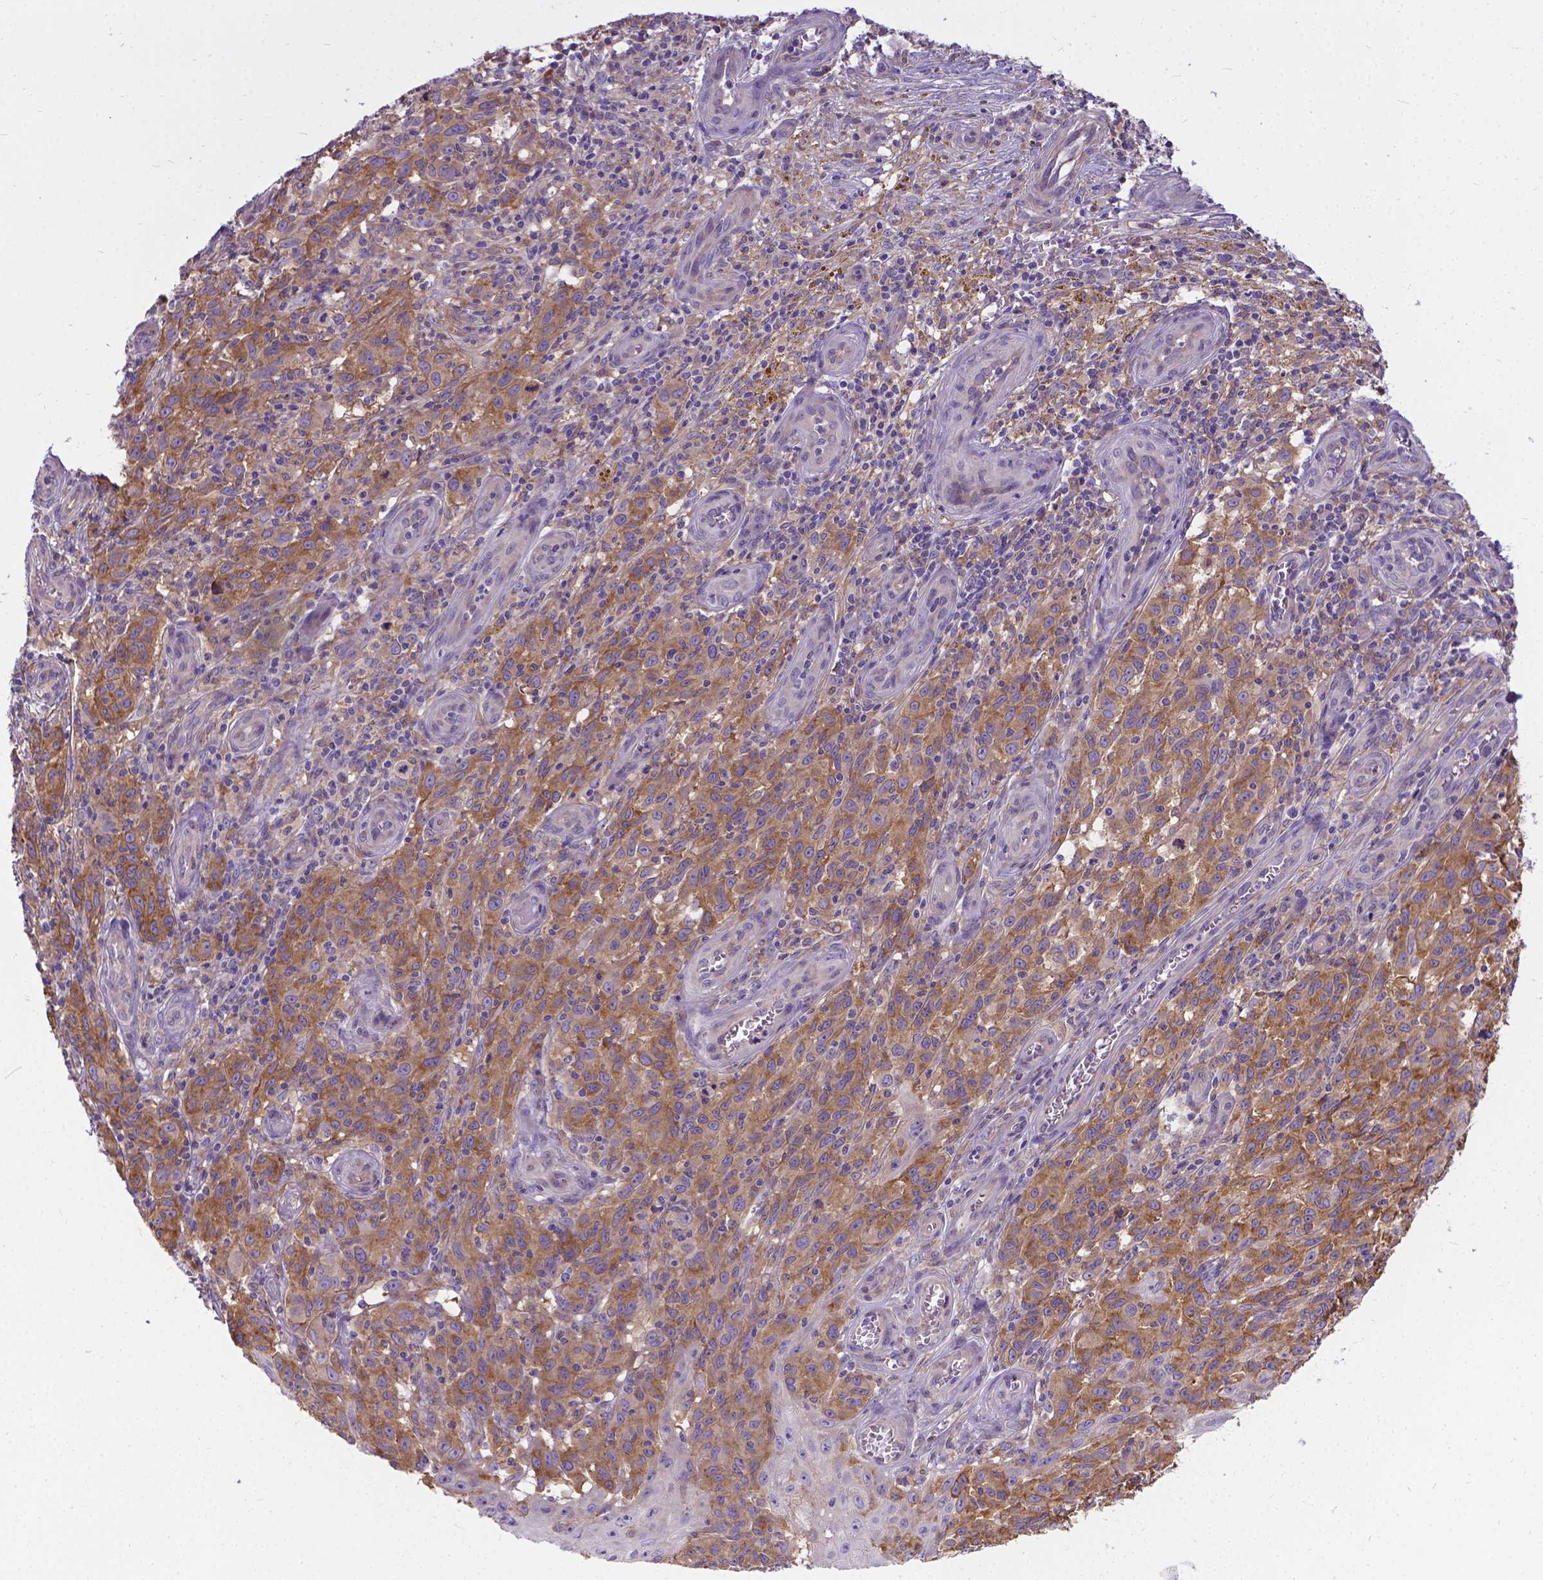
{"staining": {"intensity": "moderate", "quantity": ">75%", "location": "cytoplasmic/membranous"}, "tissue": "melanoma", "cell_type": "Tumor cells", "image_type": "cancer", "snomed": [{"axis": "morphology", "description": "Malignant melanoma, NOS"}, {"axis": "topography", "description": "Skin"}], "caption": "DAB (3,3'-diaminobenzidine) immunohistochemical staining of malignant melanoma reveals moderate cytoplasmic/membranous protein positivity in approximately >75% of tumor cells.", "gene": "CFAP299", "patient": {"sex": "female", "age": 53}}